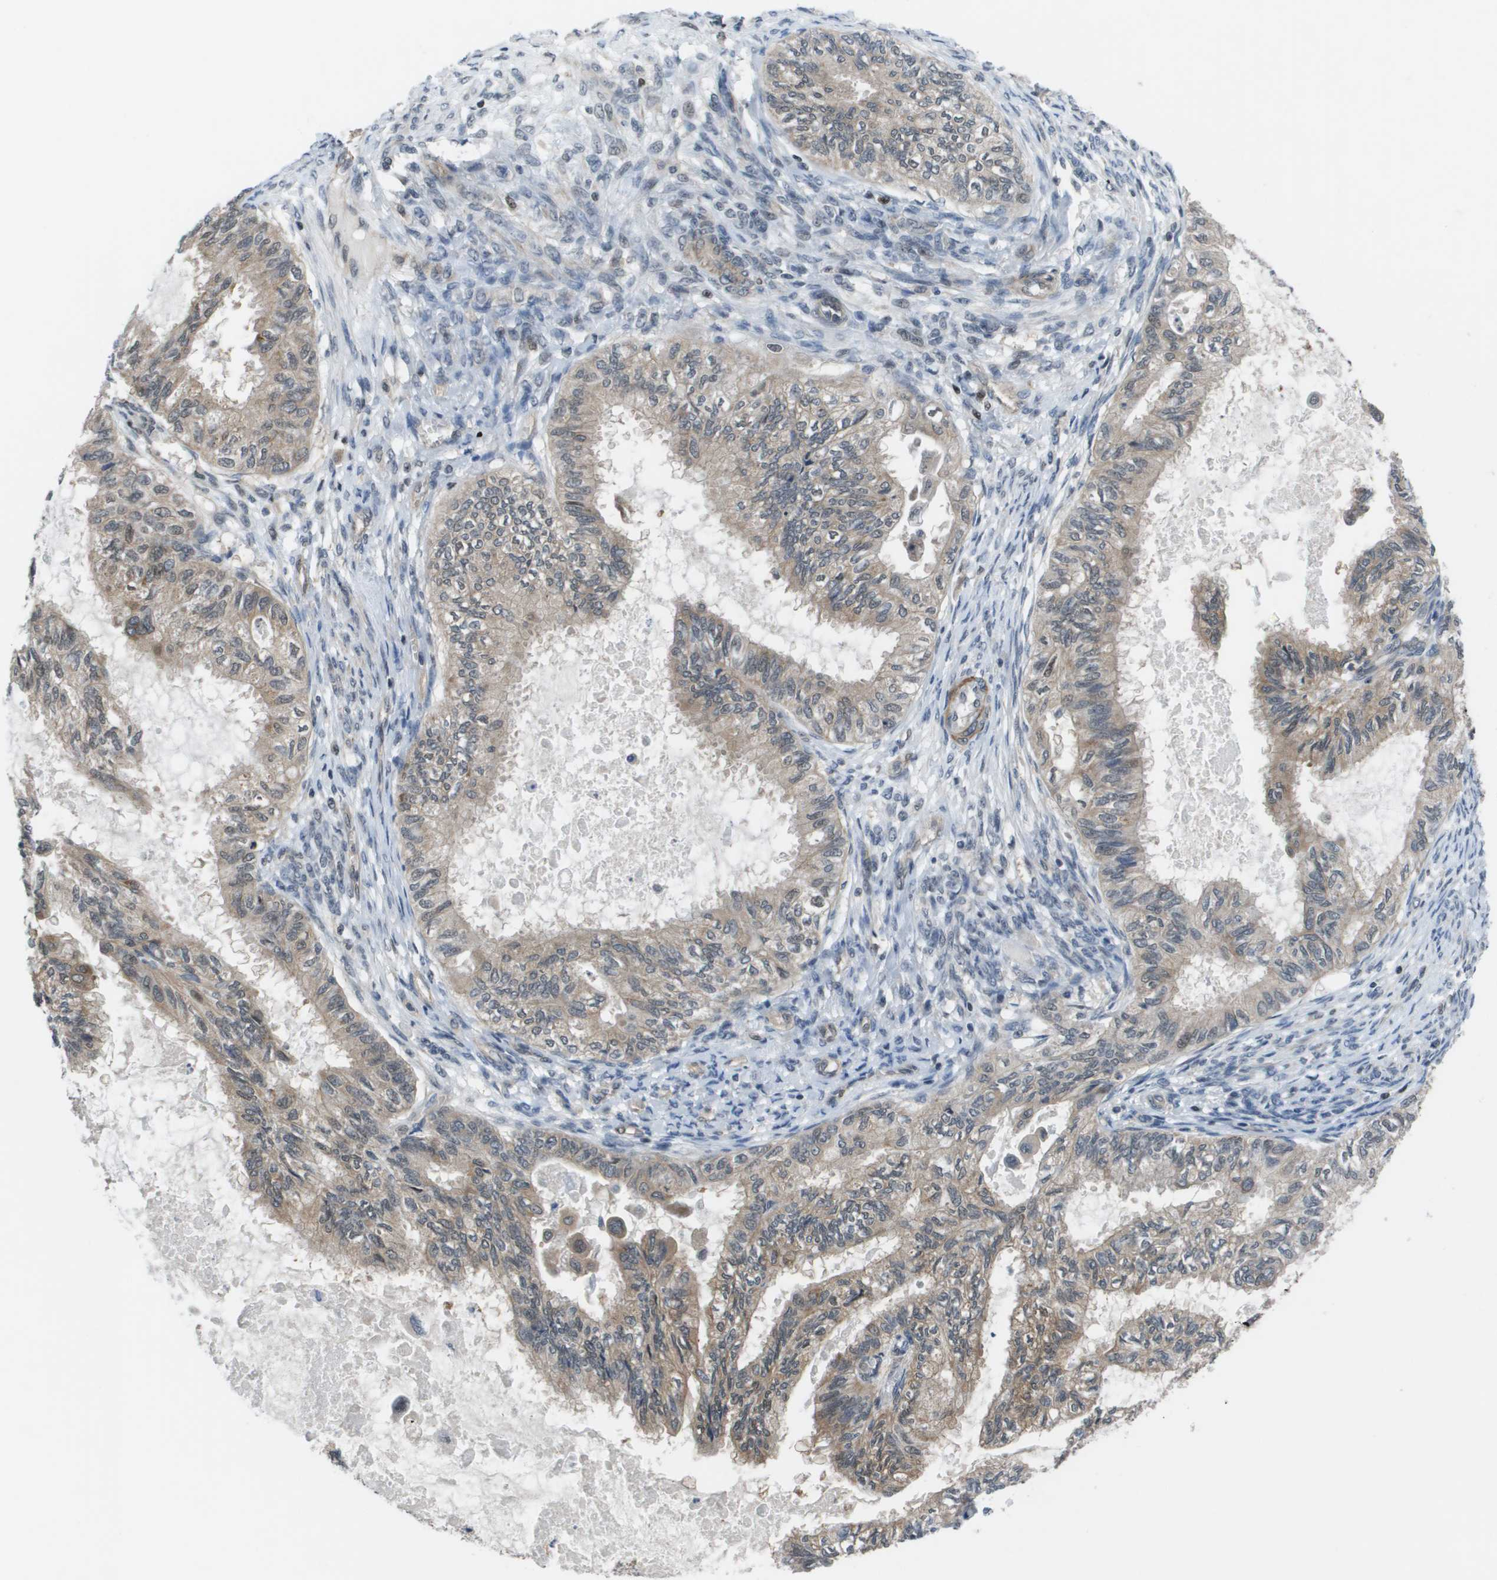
{"staining": {"intensity": "weak", "quantity": ">75%", "location": "cytoplasmic/membranous"}, "tissue": "cervical cancer", "cell_type": "Tumor cells", "image_type": "cancer", "snomed": [{"axis": "morphology", "description": "Normal tissue, NOS"}, {"axis": "morphology", "description": "Adenocarcinoma, NOS"}, {"axis": "topography", "description": "Cervix"}, {"axis": "topography", "description": "Endometrium"}], "caption": "Adenocarcinoma (cervical) stained with immunohistochemistry (IHC) demonstrates weak cytoplasmic/membranous expression in about >75% of tumor cells. (Brightfield microscopy of DAB IHC at high magnification).", "gene": "ENPP5", "patient": {"sex": "female", "age": 86}}